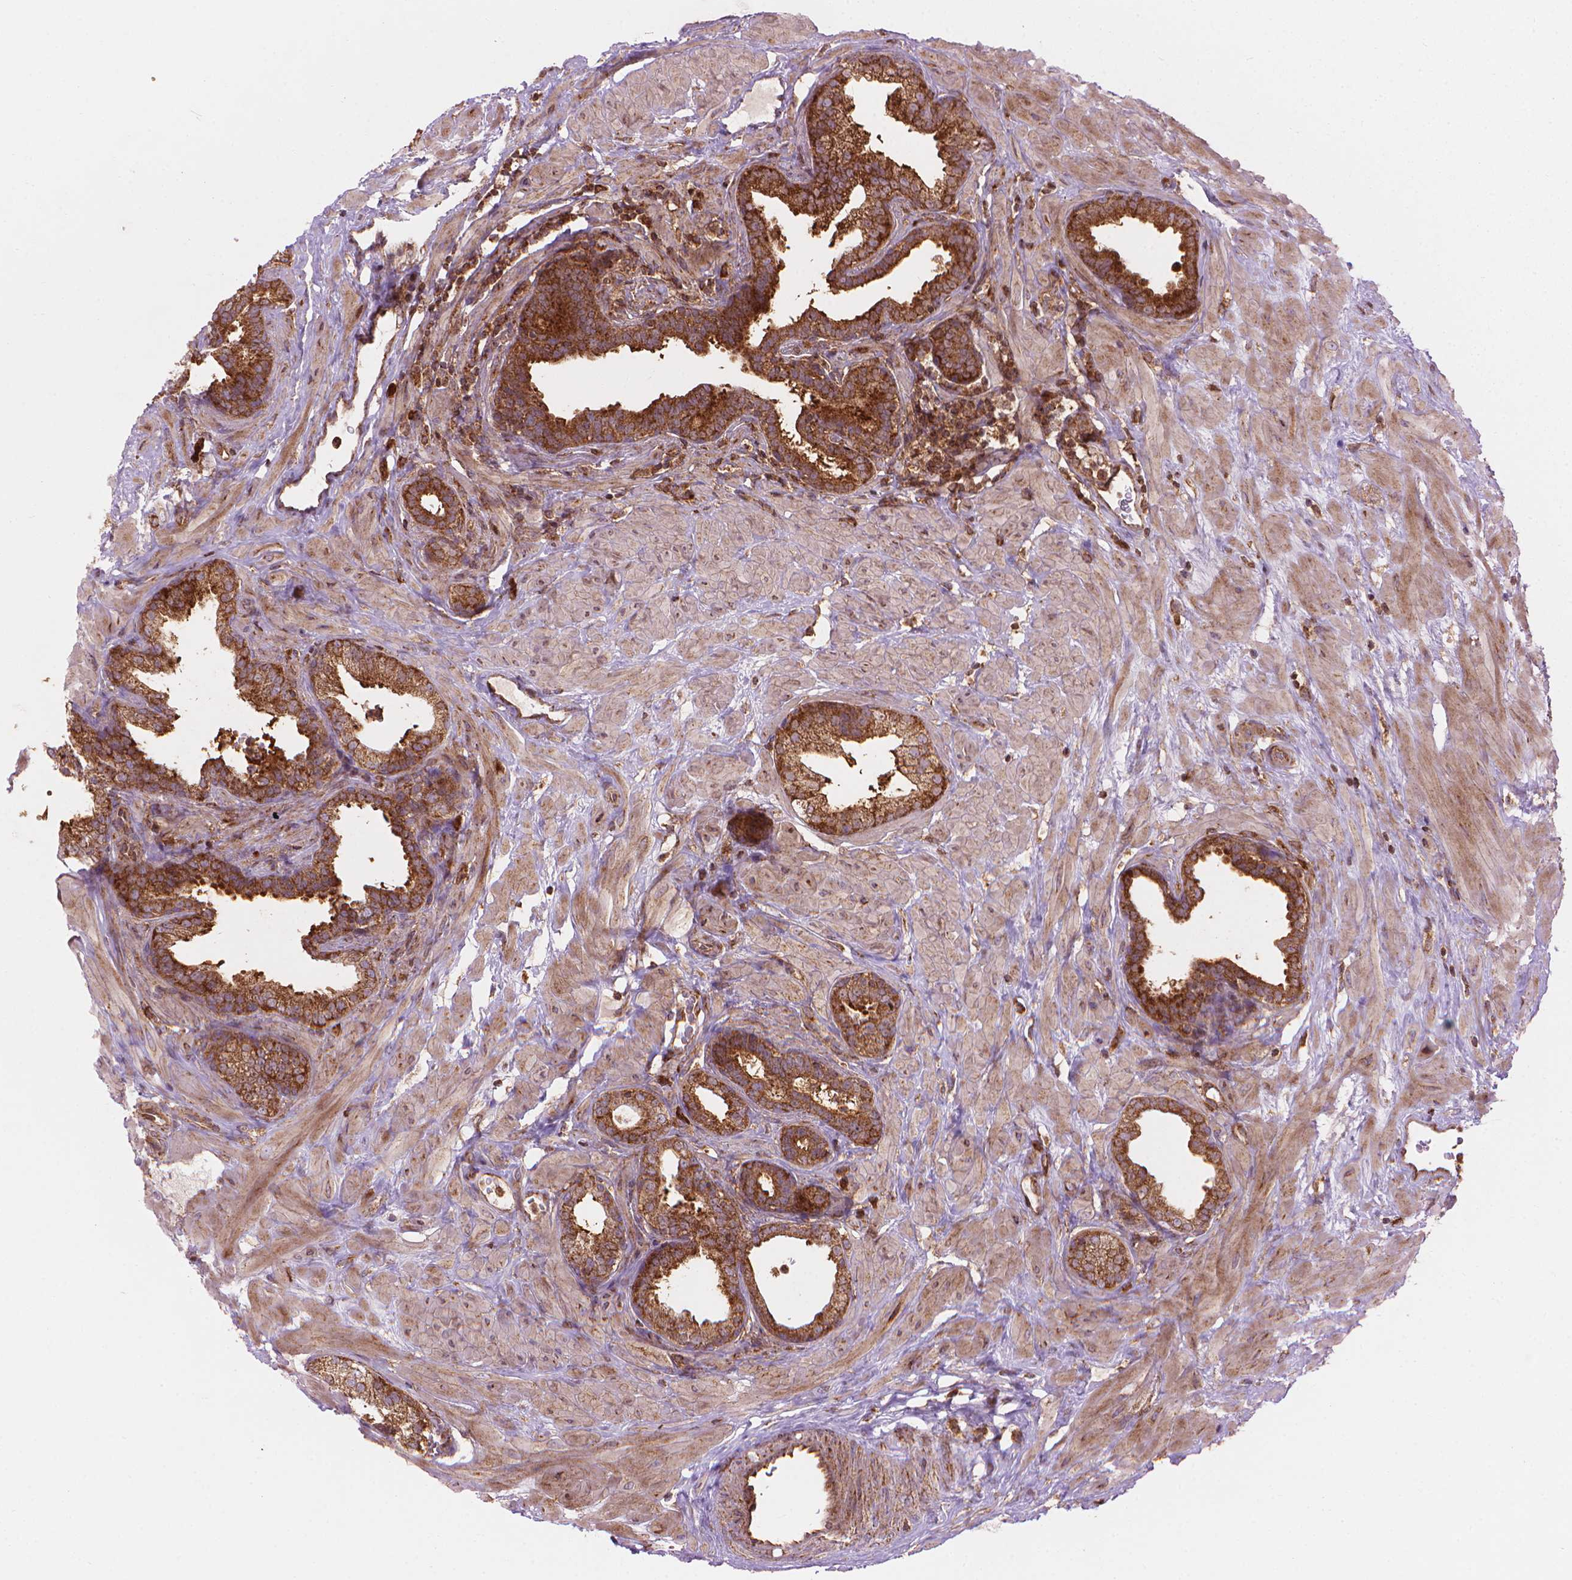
{"staining": {"intensity": "moderate", "quantity": "25%-75%", "location": "cytoplasmic/membranous"}, "tissue": "prostate", "cell_type": "Glandular cells", "image_type": "normal", "snomed": [{"axis": "morphology", "description": "Normal tissue, NOS"}, {"axis": "topography", "description": "Prostate"}], "caption": "Immunohistochemistry (IHC) (DAB (3,3'-diaminobenzidine)) staining of unremarkable prostate exhibits moderate cytoplasmic/membranous protein positivity in approximately 25%-75% of glandular cells.", "gene": "VARS2", "patient": {"sex": "male", "age": 37}}